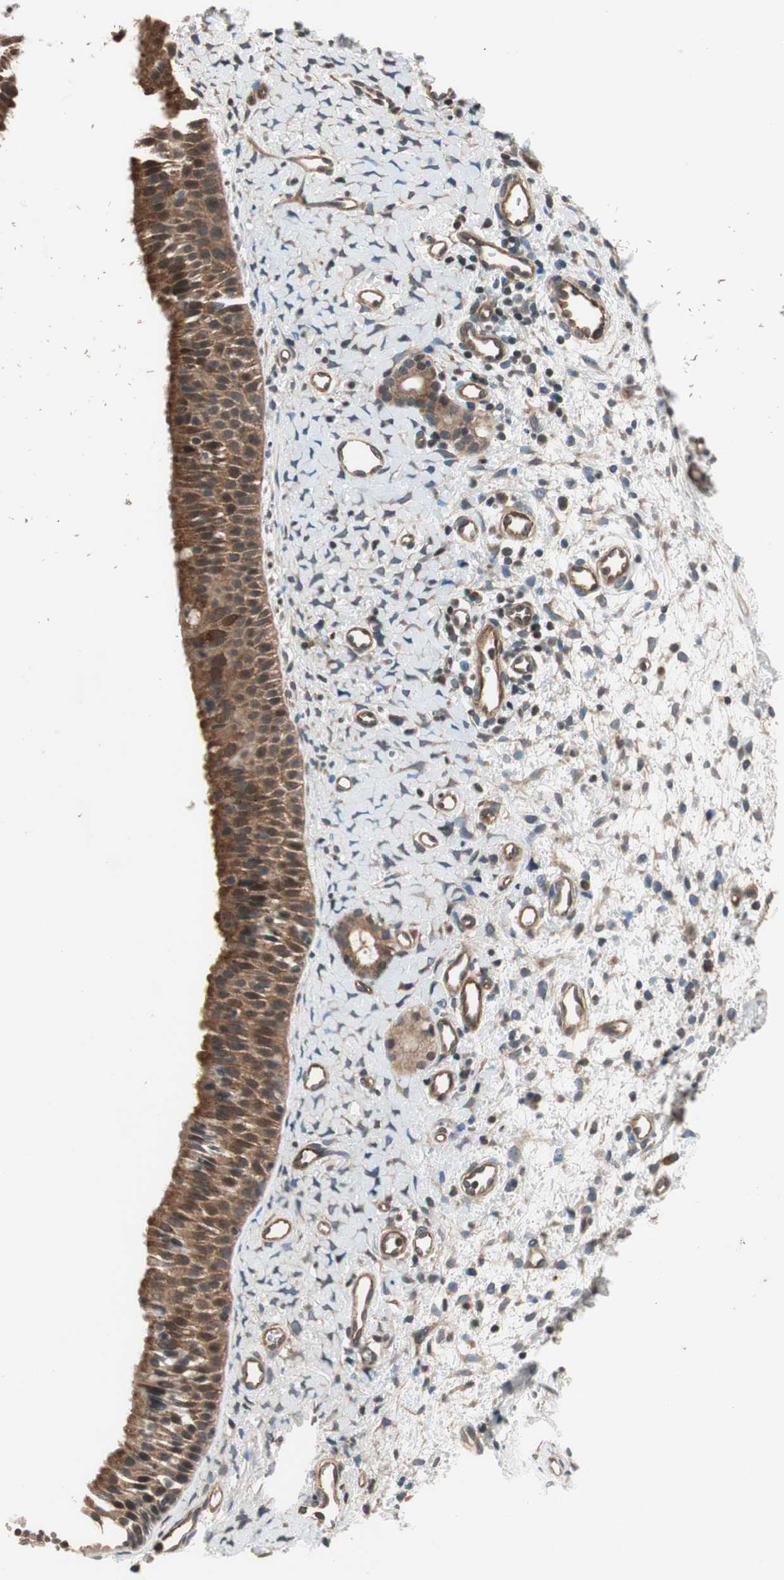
{"staining": {"intensity": "moderate", "quantity": ">75%", "location": "cytoplasmic/membranous"}, "tissue": "nasopharynx", "cell_type": "Respiratory epithelial cells", "image_type": "normal", "snomed": [{"axis": "morphology", "description": "Normal tissue, NOS"}, {"axis": "topography", "description": "Nasopharynx"}], "caption": "There is medium levels of moderate cytoplasmic/membranous expression in respiratory epithelial cells of normal nasopharynx, as demonstrated by immunohistochemical staining (brown color).", "gene": "GCLM", "patient": {"sex": "male", "age": 22}}